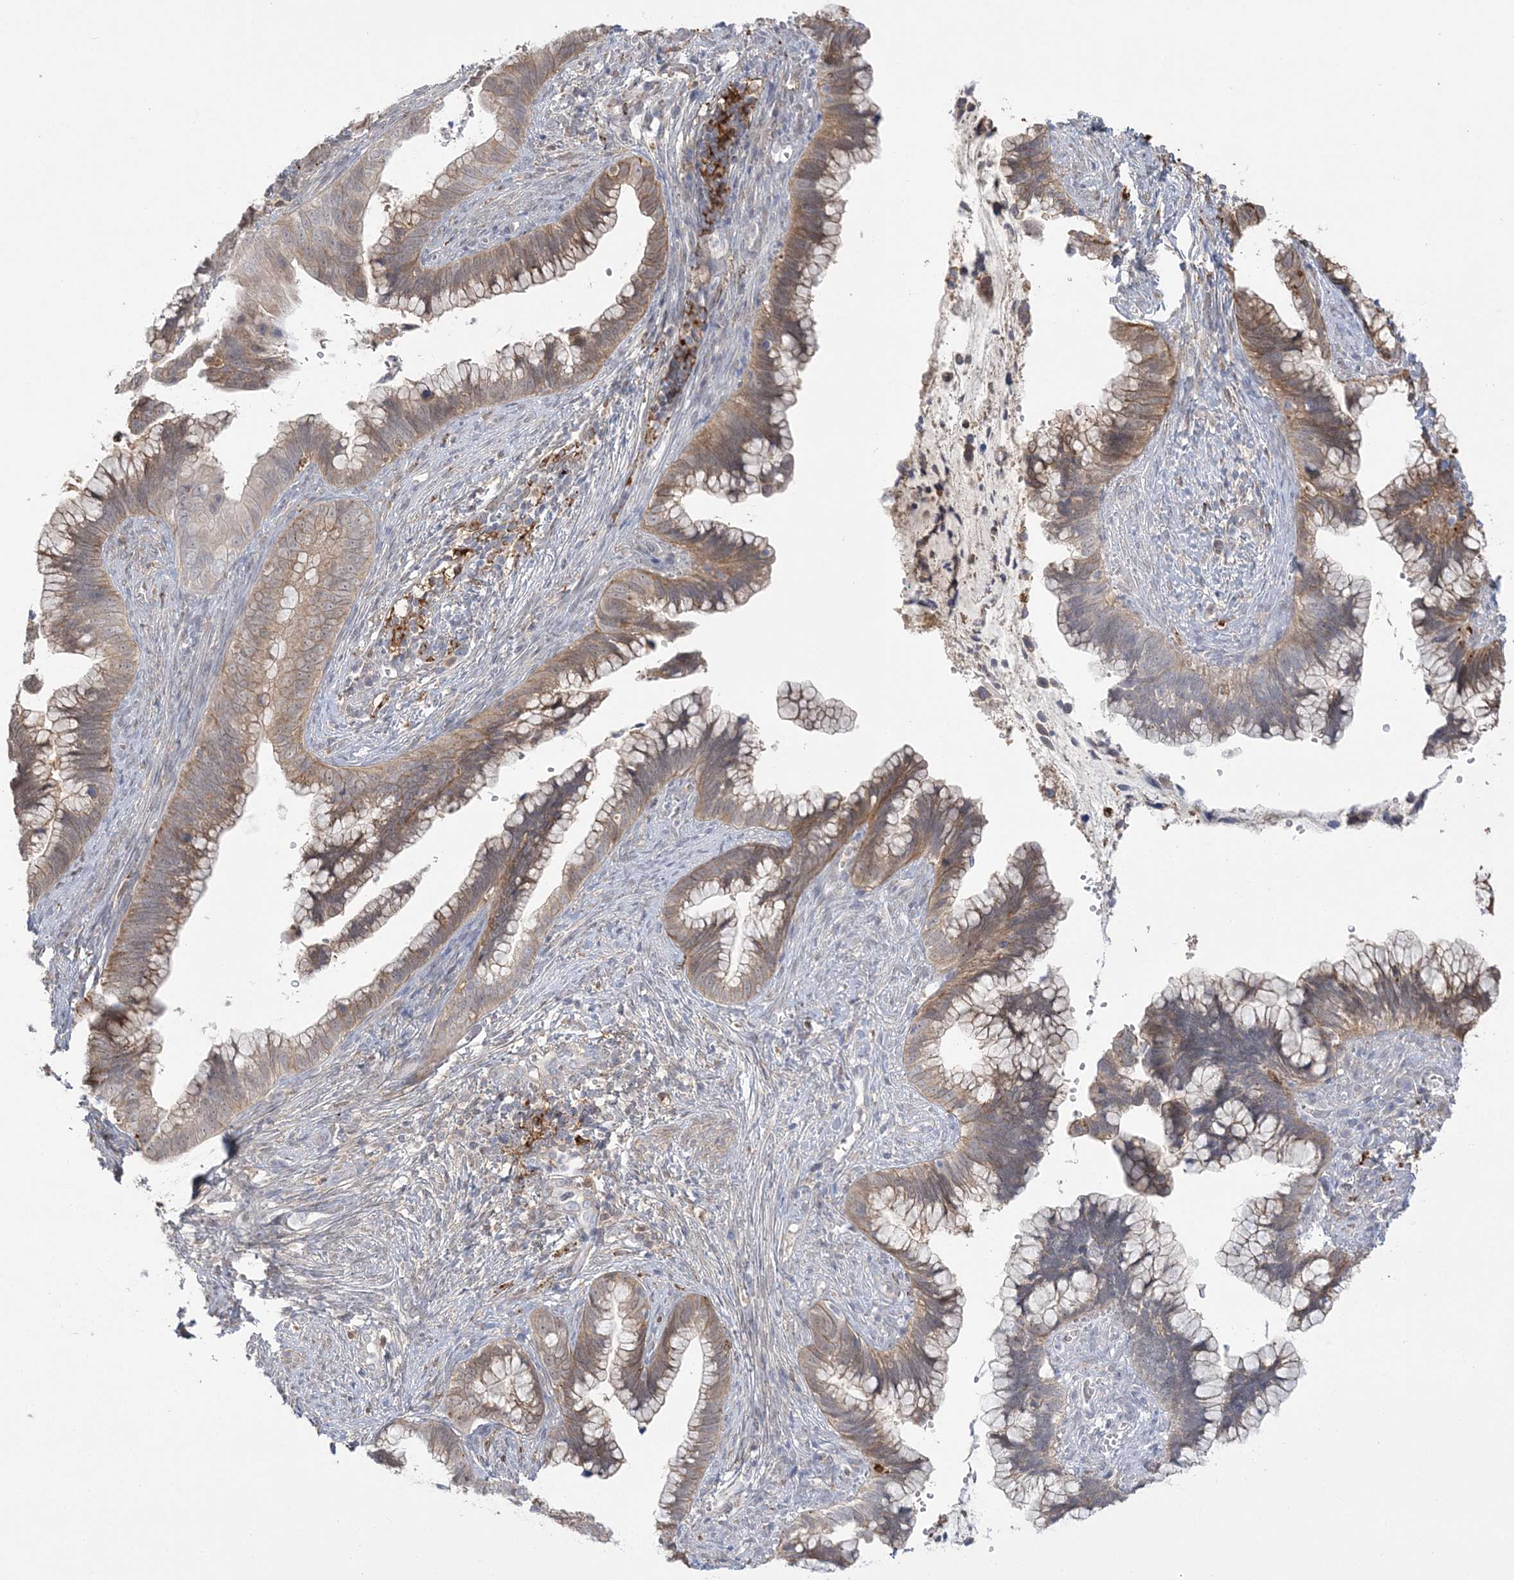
{"staining": {"intensity": "moderate", "quantity": ">75%", "location": "cytoplasmic/membranous"}, "tissue": "cervical cancer", "cell_type": "Tumor cells", "image_type": "cancer", "snomed": [{"axis": "morphology", "description": "Adenocarcinoma, NOS"}, {"axis": "topography", "description": "Cervix"}], "caption": "Immunohistochemistry (DAB (3,3'-diaminobenzidine)) staining of cervical adenocarcinoma demonstrates moderate cytoplasmic/membranous protein expression in about >75% of tumor cells.", "gene": "HAAO", "patient": {"sex": "female", "age": 44}}